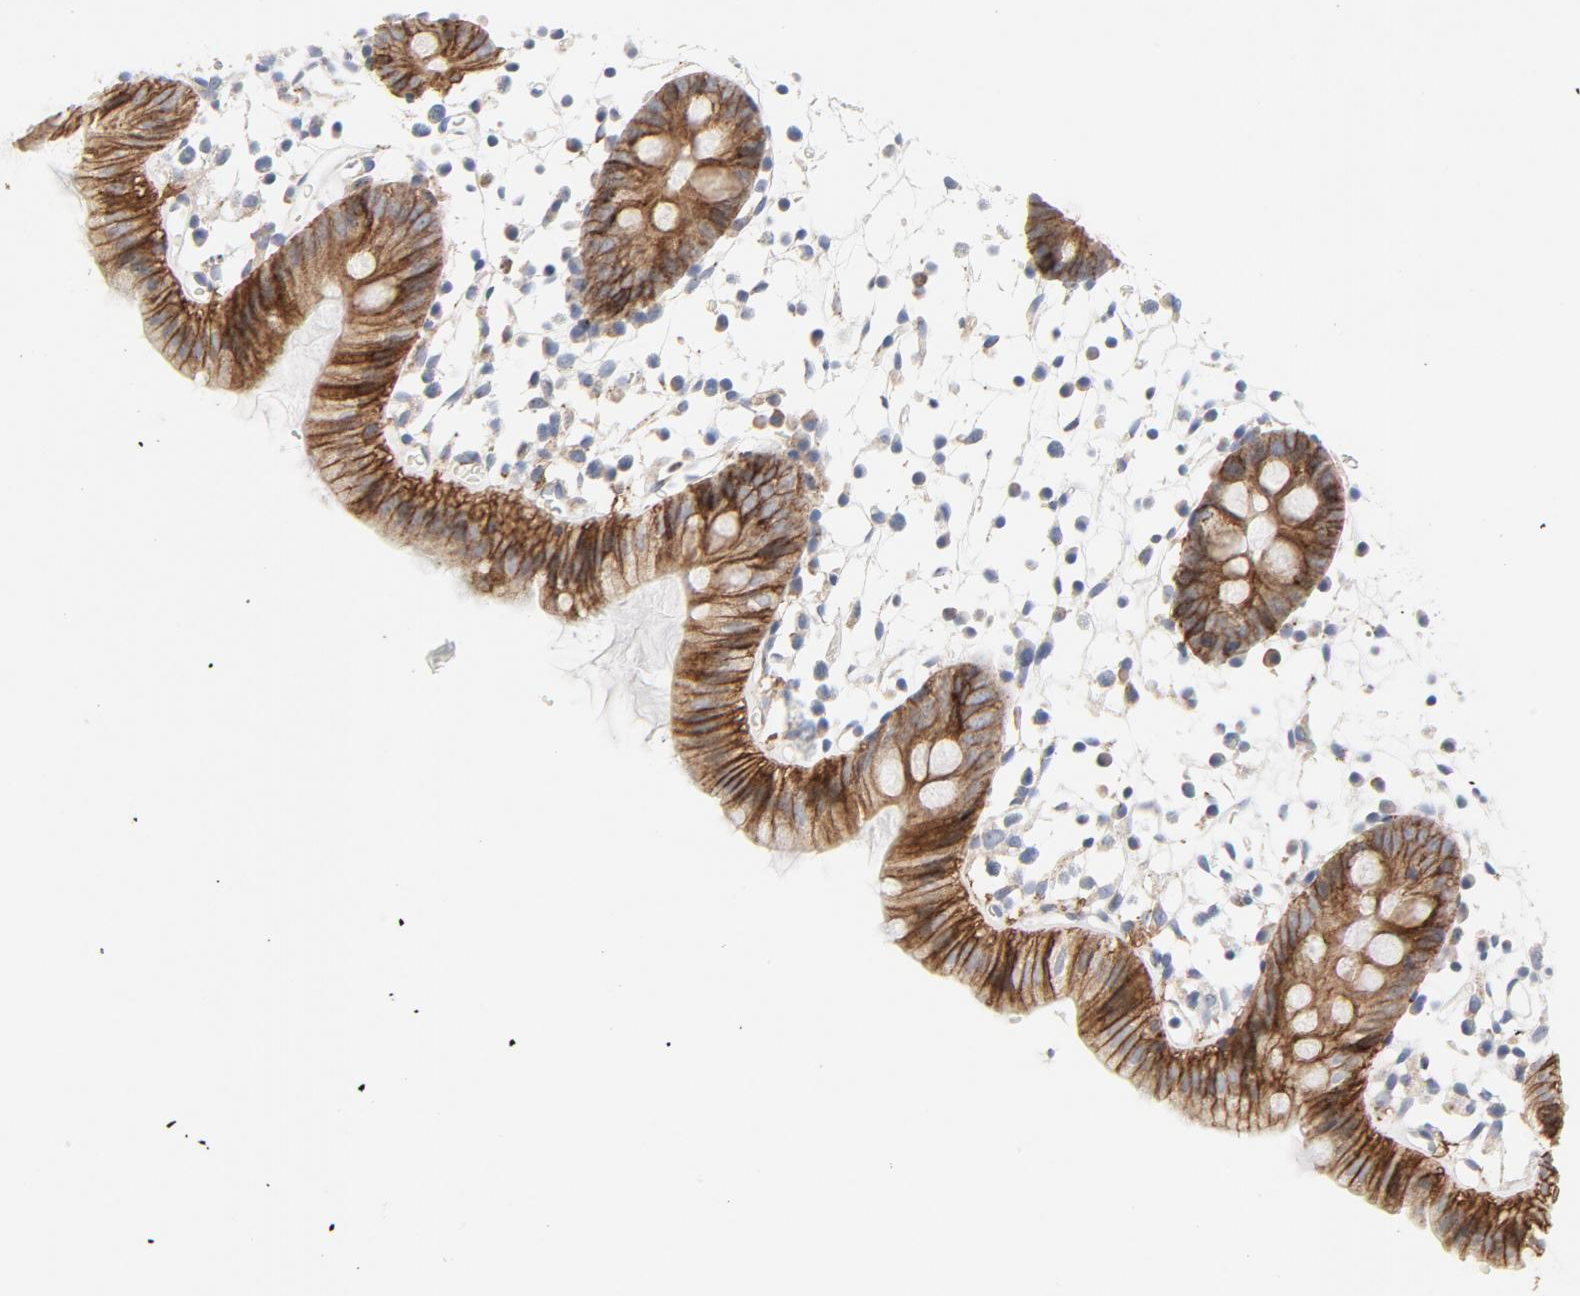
{"staining": {"intensity": "negative", "quantity": "none", "location": "none"}, "tissue": "colon", "cell_type": "Endothelial cells", "image_type": "normal", "snomed": [{"axis": "morphology", "description": "Normal tissue, NOS"}, {"axis": "topography", "description": "Colon"}], "caption": "DAB immunohistochemical staining of benign human colon displays no significant staining in endothelial cells. (DAB IHC with hematoxylin counter stain).", "gene": "LRP6", "patient": {"sex": "male", "age": 14}}